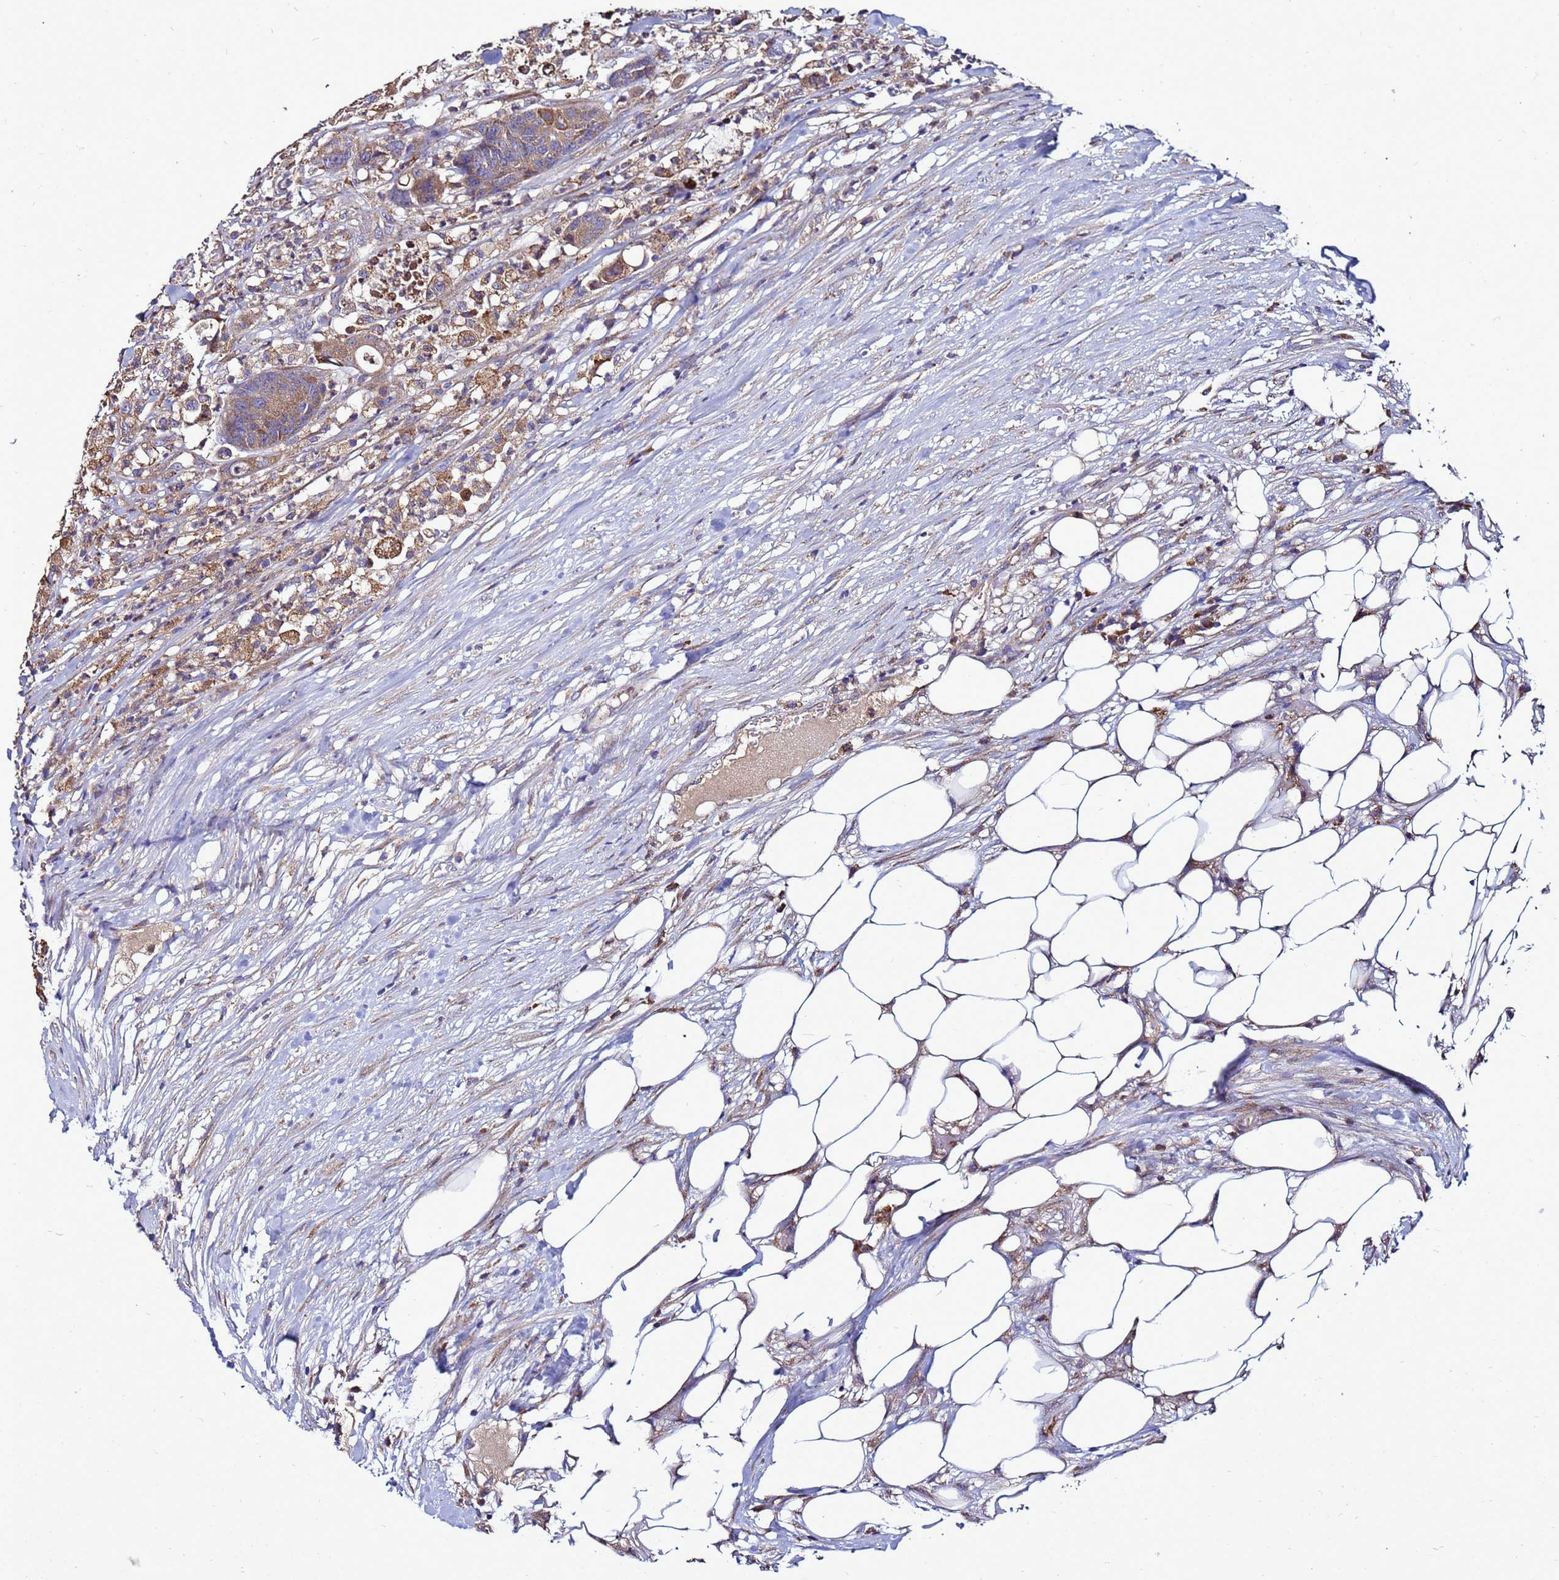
{"staining": {"intensity": "moderate", "quantity": "<25%", "location": "cytoplasmic/membranous"}, "tissue": "colorectal cancer", "cell_type": "Tumor cells", "image_type": "cancer", "snomed": [{"axis": "morphology", "description": "Adenocarcinoma, NOS"}, {"axis": "topography", "description": "Colon"}], "caption": "Immunohistochemical staining of human colorectal cancer (adenocarcinoma) reveals moderate cytoplasmic/membranous protein staining in about <25% of tumor cells. The protein is stained brown, and the nuclei are stained in blue (DAB (3,3'-diaminobenzidine) IHC with brightfield microscopy, high magnification).", "gene": "ANTKMT", "patient": {"sex": "female", "age": 84}}